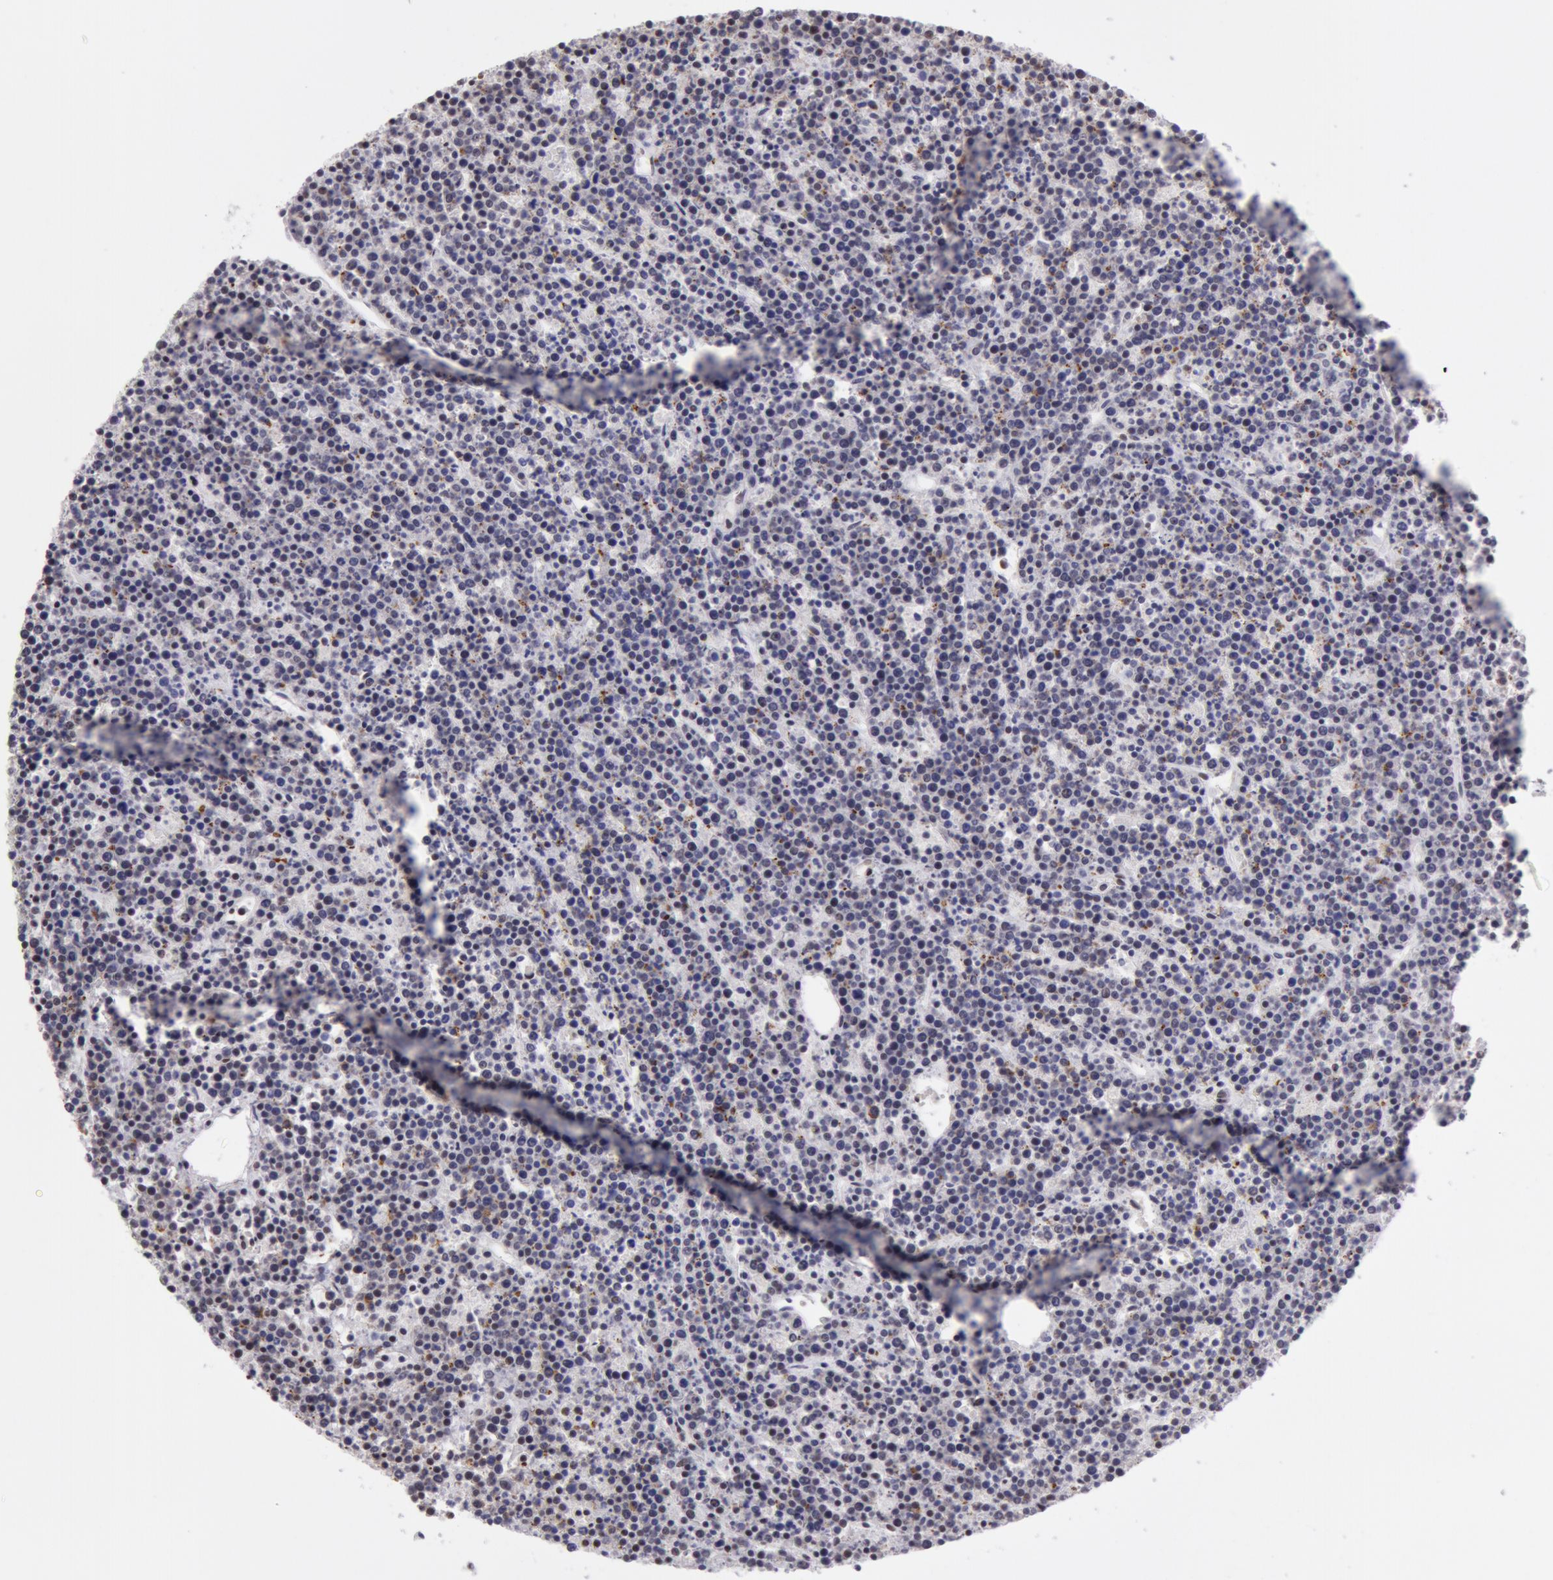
{"staining": {"intensity": "weak", "quantity": "25%-75%", "location": "cytoplasmic/membranous,nuclear"}, "tissue": "lymphoma", "cell_type": "Tumor cells", "image_type": "cancer", "snomed": [{"axis": "morphology", "description": "Malignant lymphoma, non-Hodgkin's type, High grade"}, {"axis": "topography", "description": "Ovary"}], "caption": "Weak cytoplasmic/membranous and nuclear protein staining is present in approximately 25%-75% of tumor cells in high-grade malignant lymphoma, non-Hodgkin's type. The staining is performed using DAB brown chromogen to label protein expression. The nuclei are counter-stained blue using hematoxylin.", "gene": "VRTN", "patient": {"sex": "female", "age": 56}}